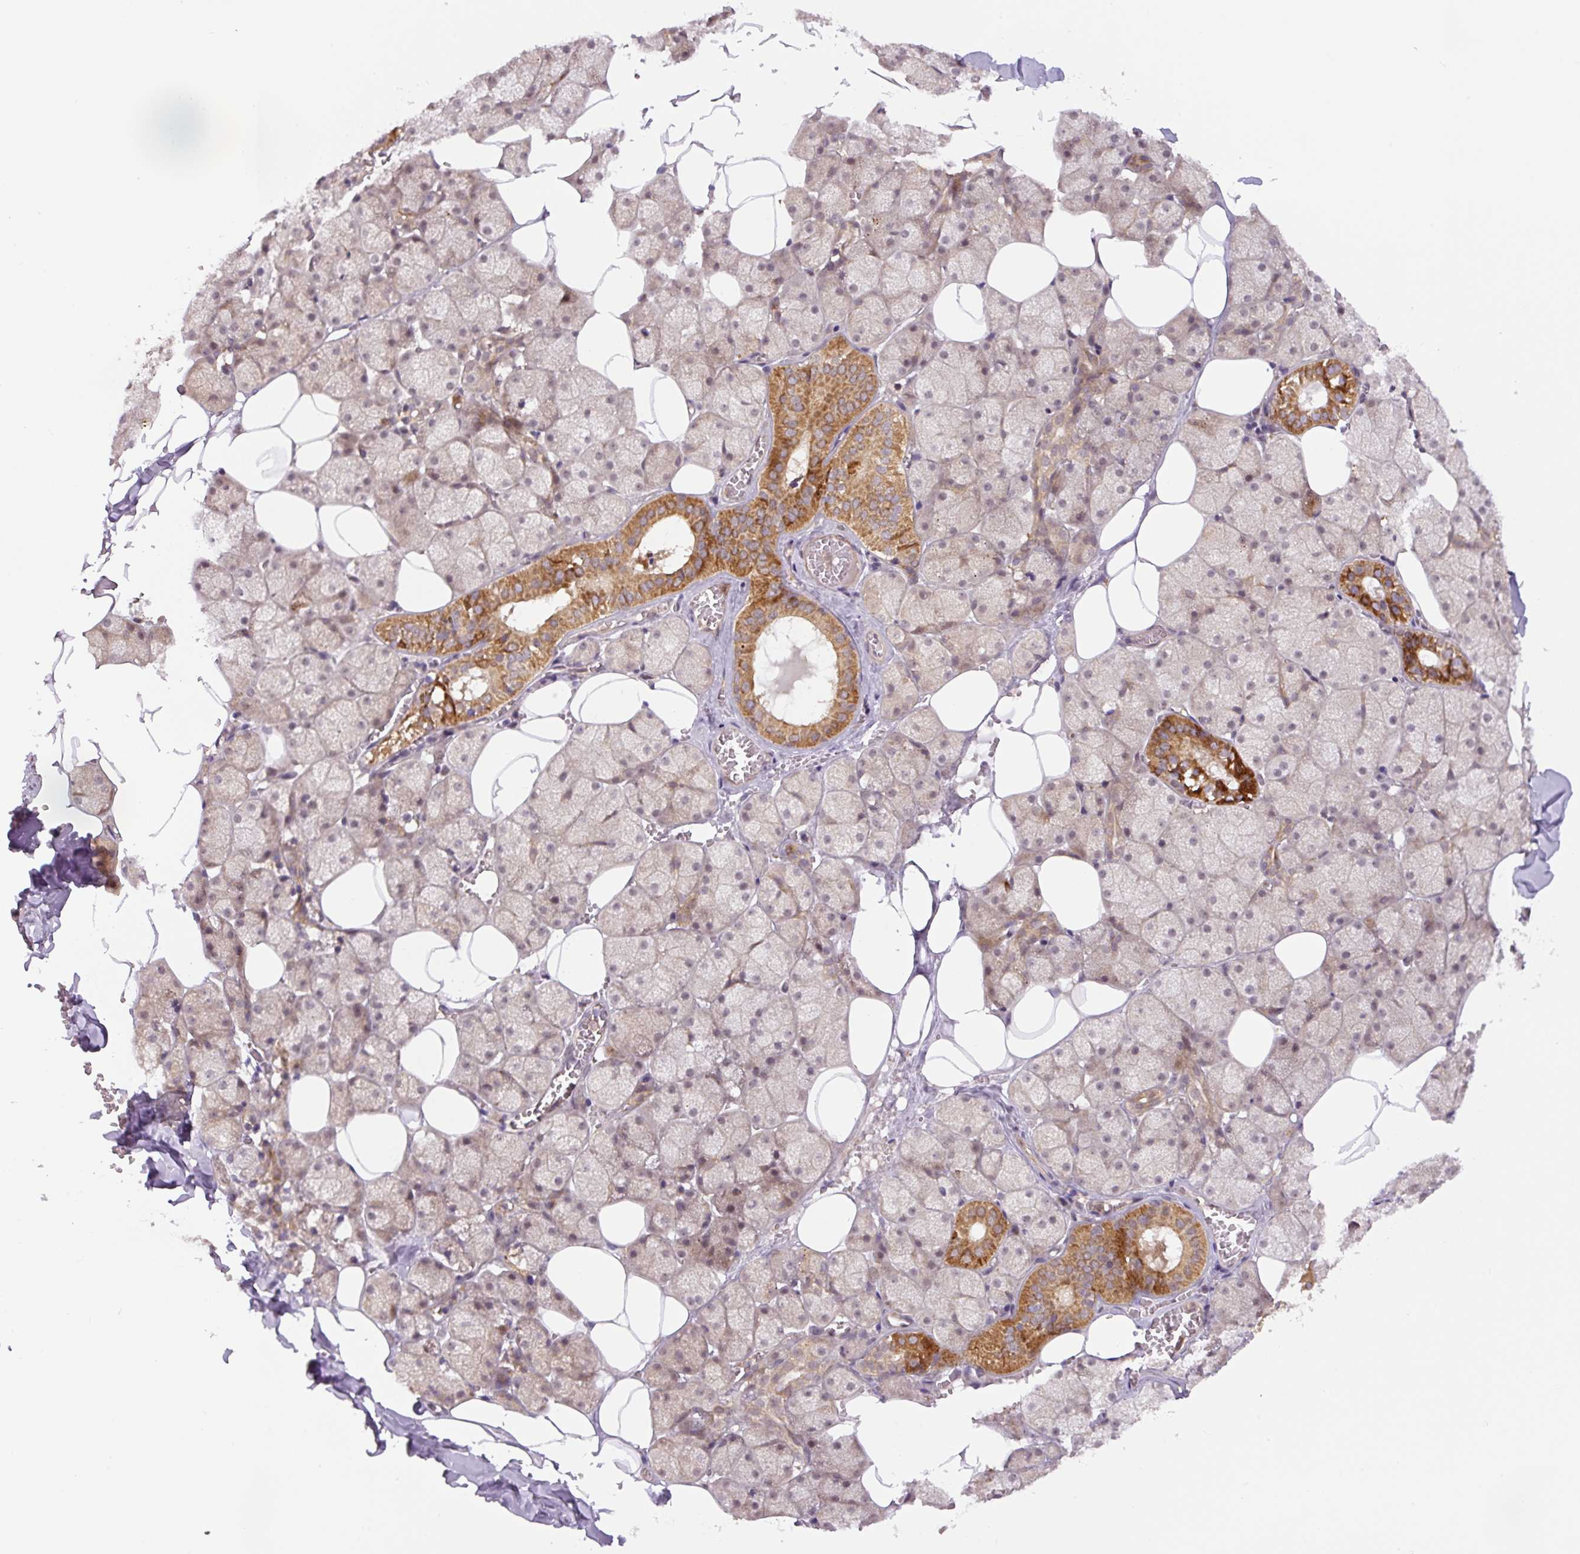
{"staining": {"intensity": "strong", "quantity": "25%-75%", "location": "cytoplasmic/membranous"}, "tissue": "salivary gland", "cell_type": "Glandular cells", "image_type": "normal", "snomed": [{"axis": "morphology", "description": "Normal tissue, NOS"}, {"axis": "topography", "description": "Salivary gland"}, {"axis": "topography", "description": "Peripheral nerve tissue"}], "caption": "This histopathology image demonstrates unremarkable salivary gland stained with immunohistochemistry to label a protein in brown. The cytoplasmic/membranous of glandular cells show strong positivity for the protein. Nuclei are counter-stained blue.", "gene": "ZSWIM7", "patient": {"sex": "male", "age": 38}}